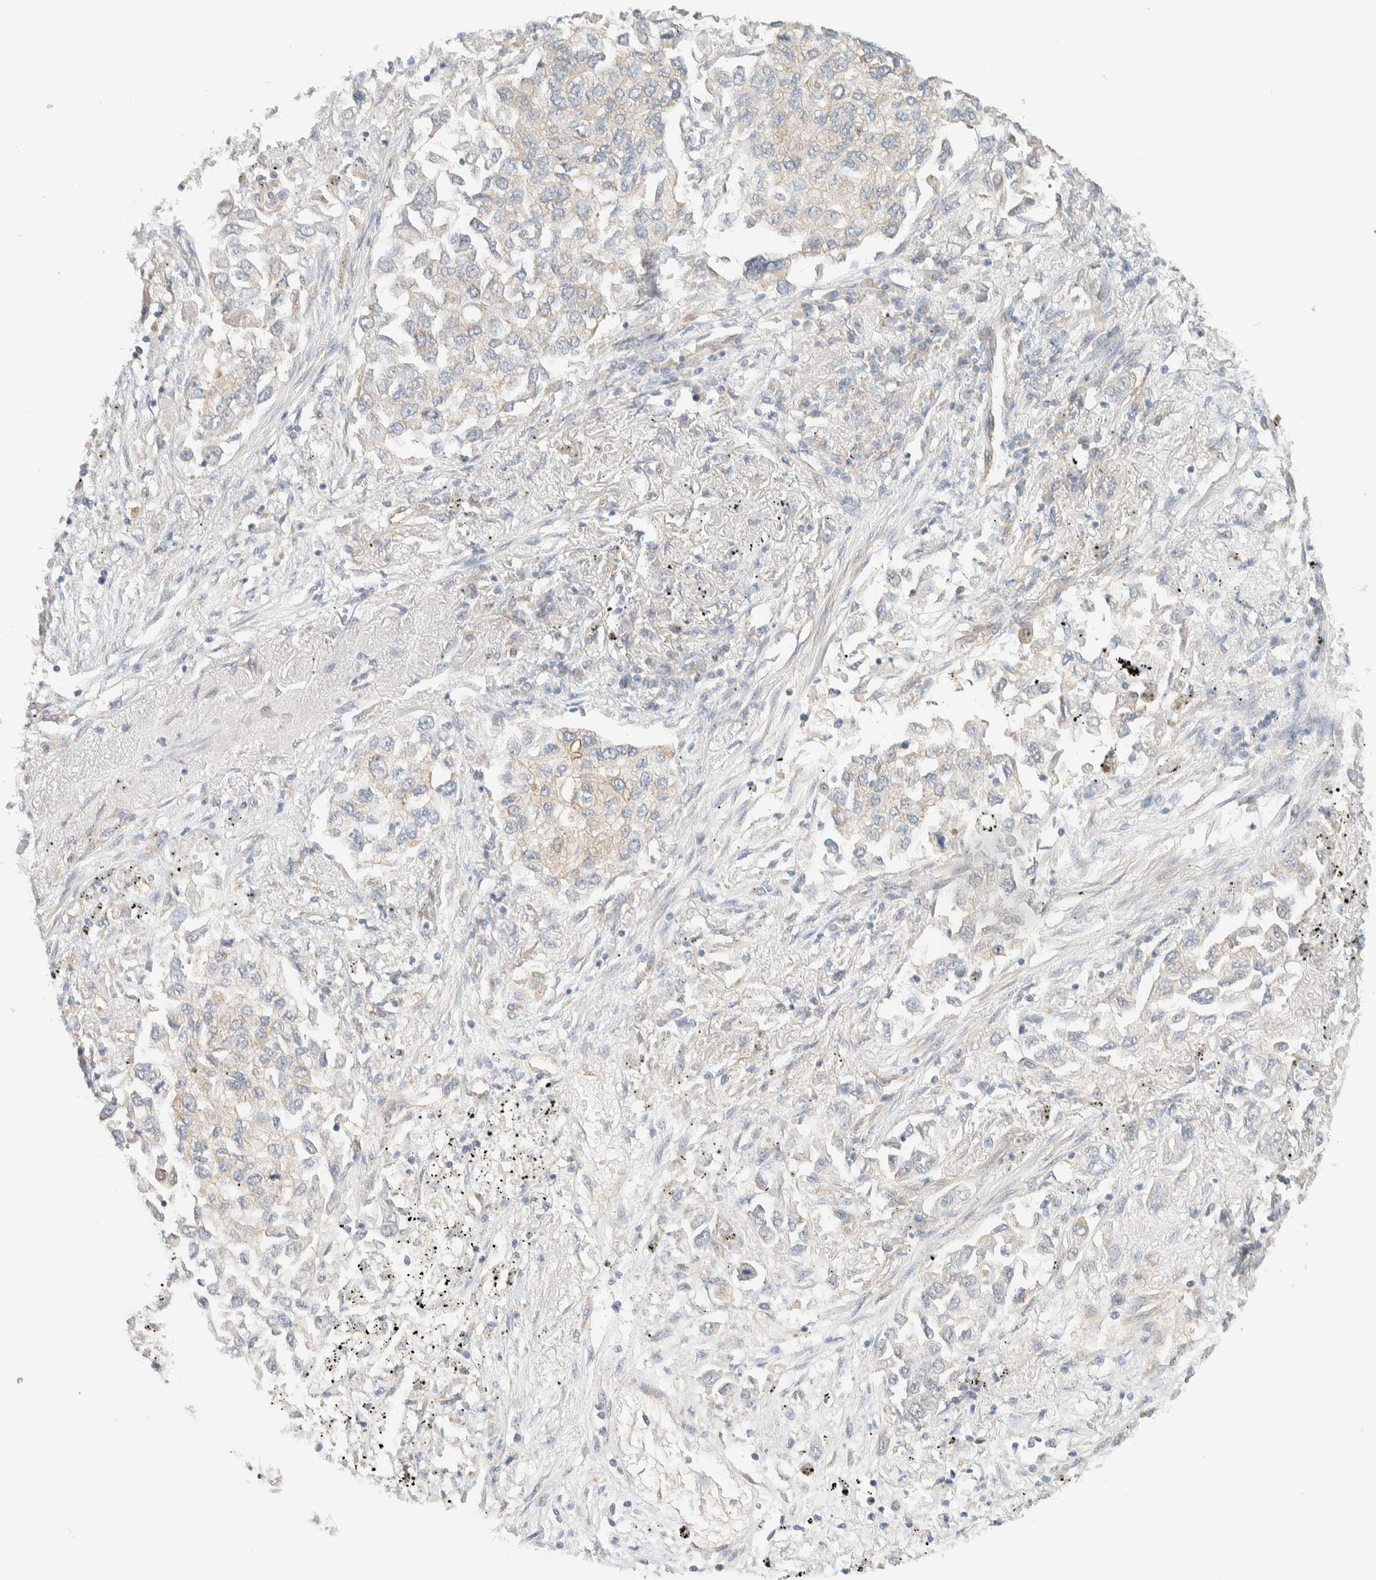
{"staining": {"intensity": "negative", "quantity": "none", "location": "none"}, "tissue": "lung cancer", "cell_type": "Tumor cells", "image_type": "cancer", "snomed": [{"axis": "morphology", "description": "Inflammation, NOS"}, {"axis": "morphology", "description": "Adenocarcinoma, NOS"}, {"axis": "topography", "description": "Lung"}], "caption": "An immunohistochemistry (IHC) micrograph of lung cancer is shown. There is no staining in tumor cells of lung cancer. (Brightfield microscopy of DAB (3,3'-diaminobenzidine) IHC at high magnification).", "gene": "LIMA1", "patient": {"sex": "male", "age": 63}}